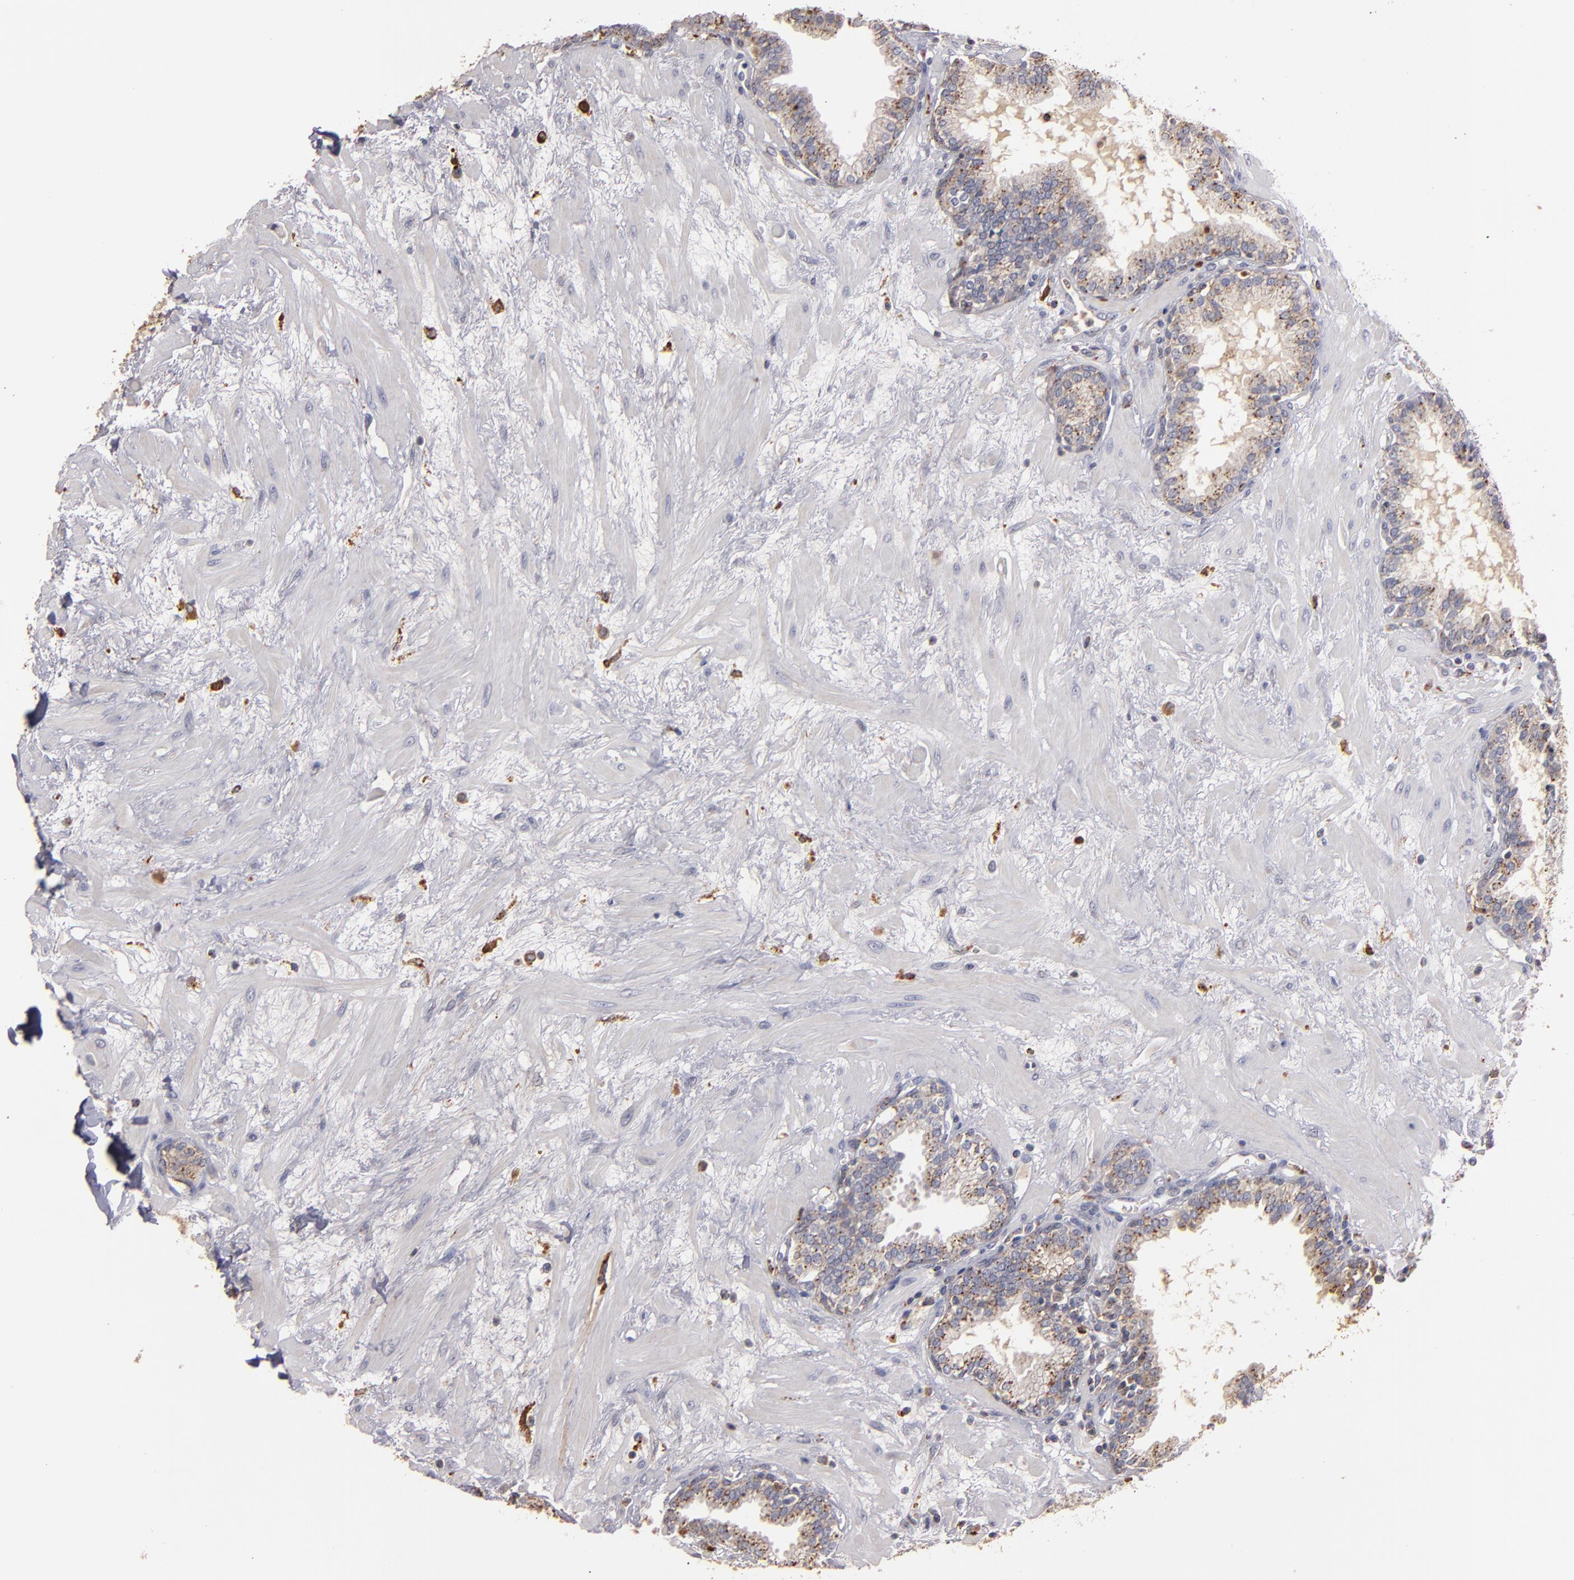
{"staining": {"intensity": "weak", "quantity": ">75%", "location": "cytoplasmic/membranous"}, "tissue": "prostate", "cell_type": "Glandular cells", "image_type": "normal", "snomed": [{"axis": "morphology", "description": "Normal tissue, NOS"}, {"axis": "topography", "description": "Prostate"}], "caption": "Immunohistochemical staining of benign human prostate shows weak cytoplasmic/membranous protein expression in about >75% of glandular cells. (Brightfield microscopy of DAB IHC at high magnification).", "gene": "TRAF1", "patient": {"sex": "male", "age": 64}}